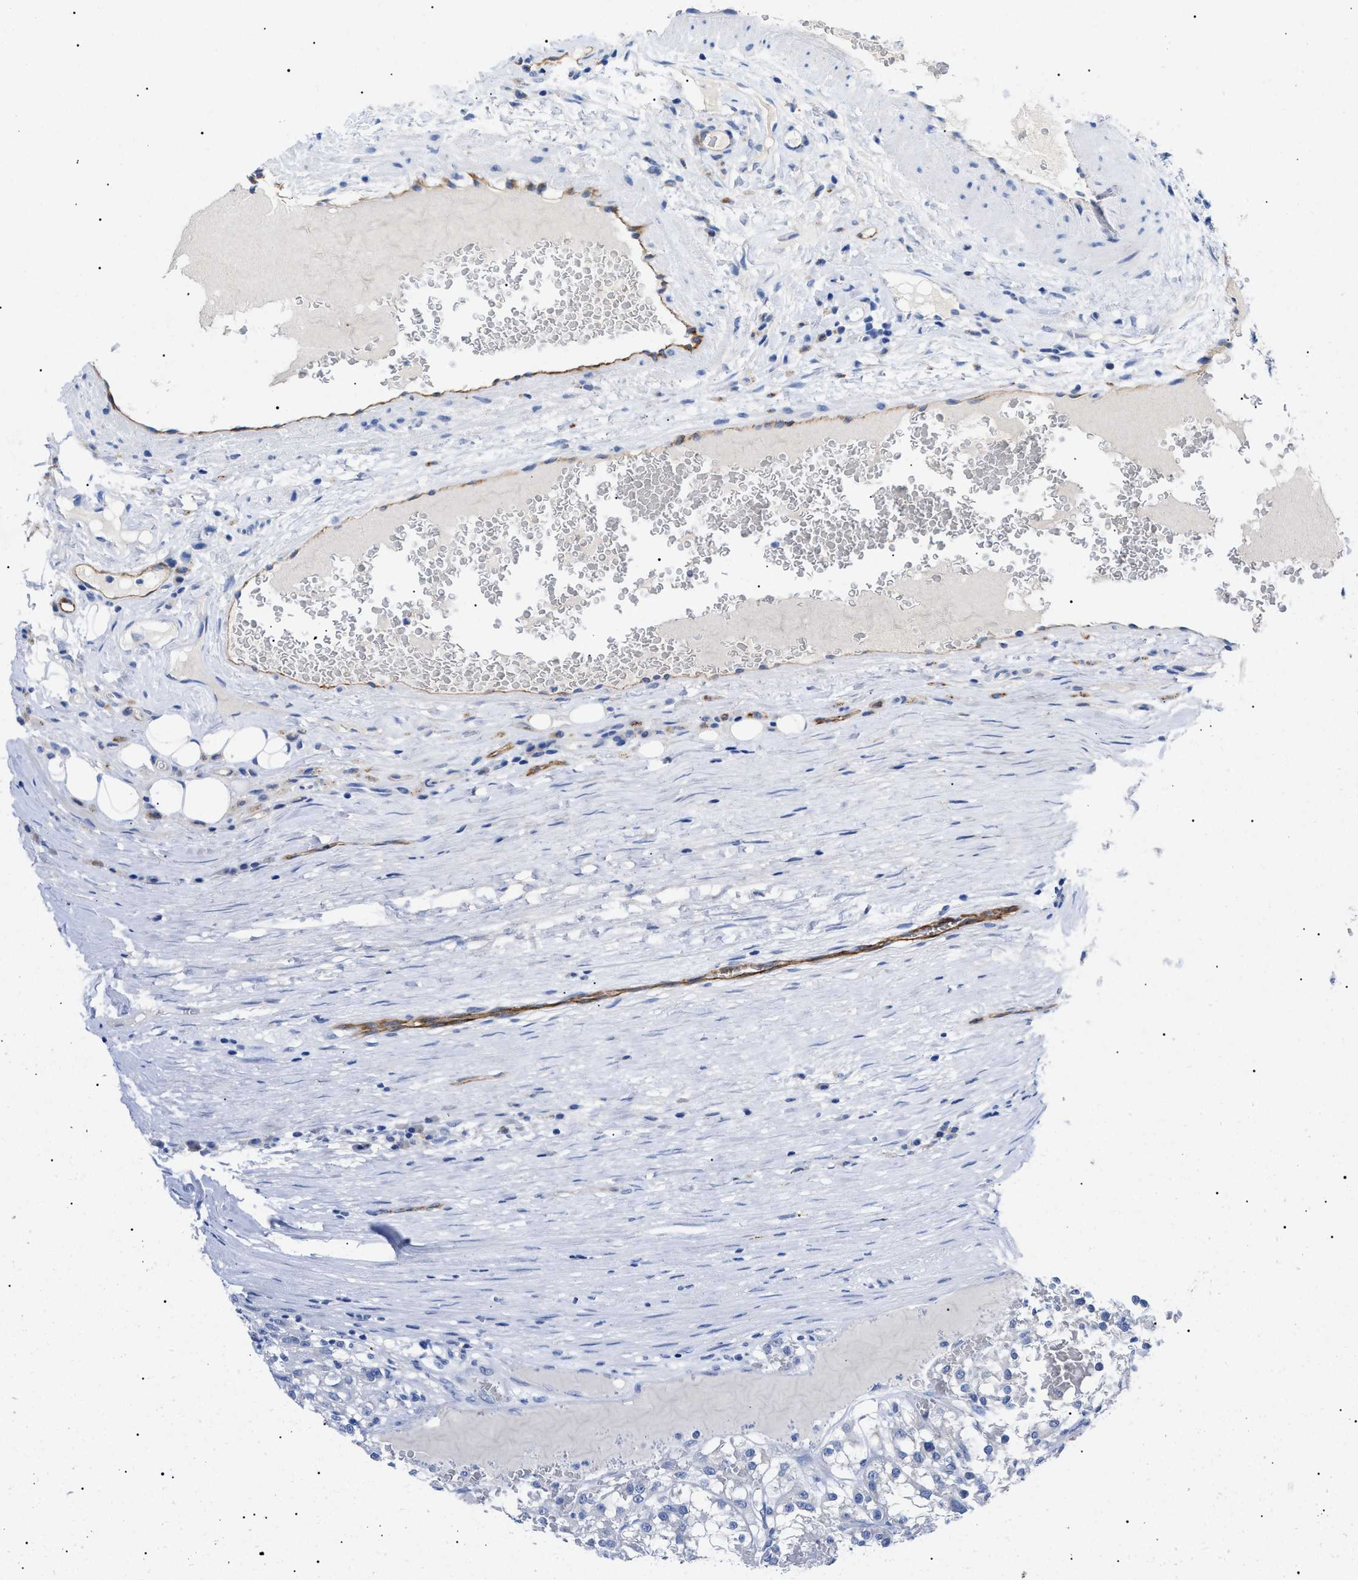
{"staining": {"intensity": "negative", "quantity": "none", "location": "none"}, "tissue": "renal cancer", "cell_type": "Tumor cells", "image_type": "cancer", "snomed": [{"axis": "morphology", "description": "Adenocarcinoma, NOS"}, {"axis": "topography", "description": "Kidney"}], "caption": "DAB immunohistochemical staining of renal cancer exhibits no significant staining in tumor cells.", "gene": "ACKR1", "patient": {"sex": "female", "age": 52}}